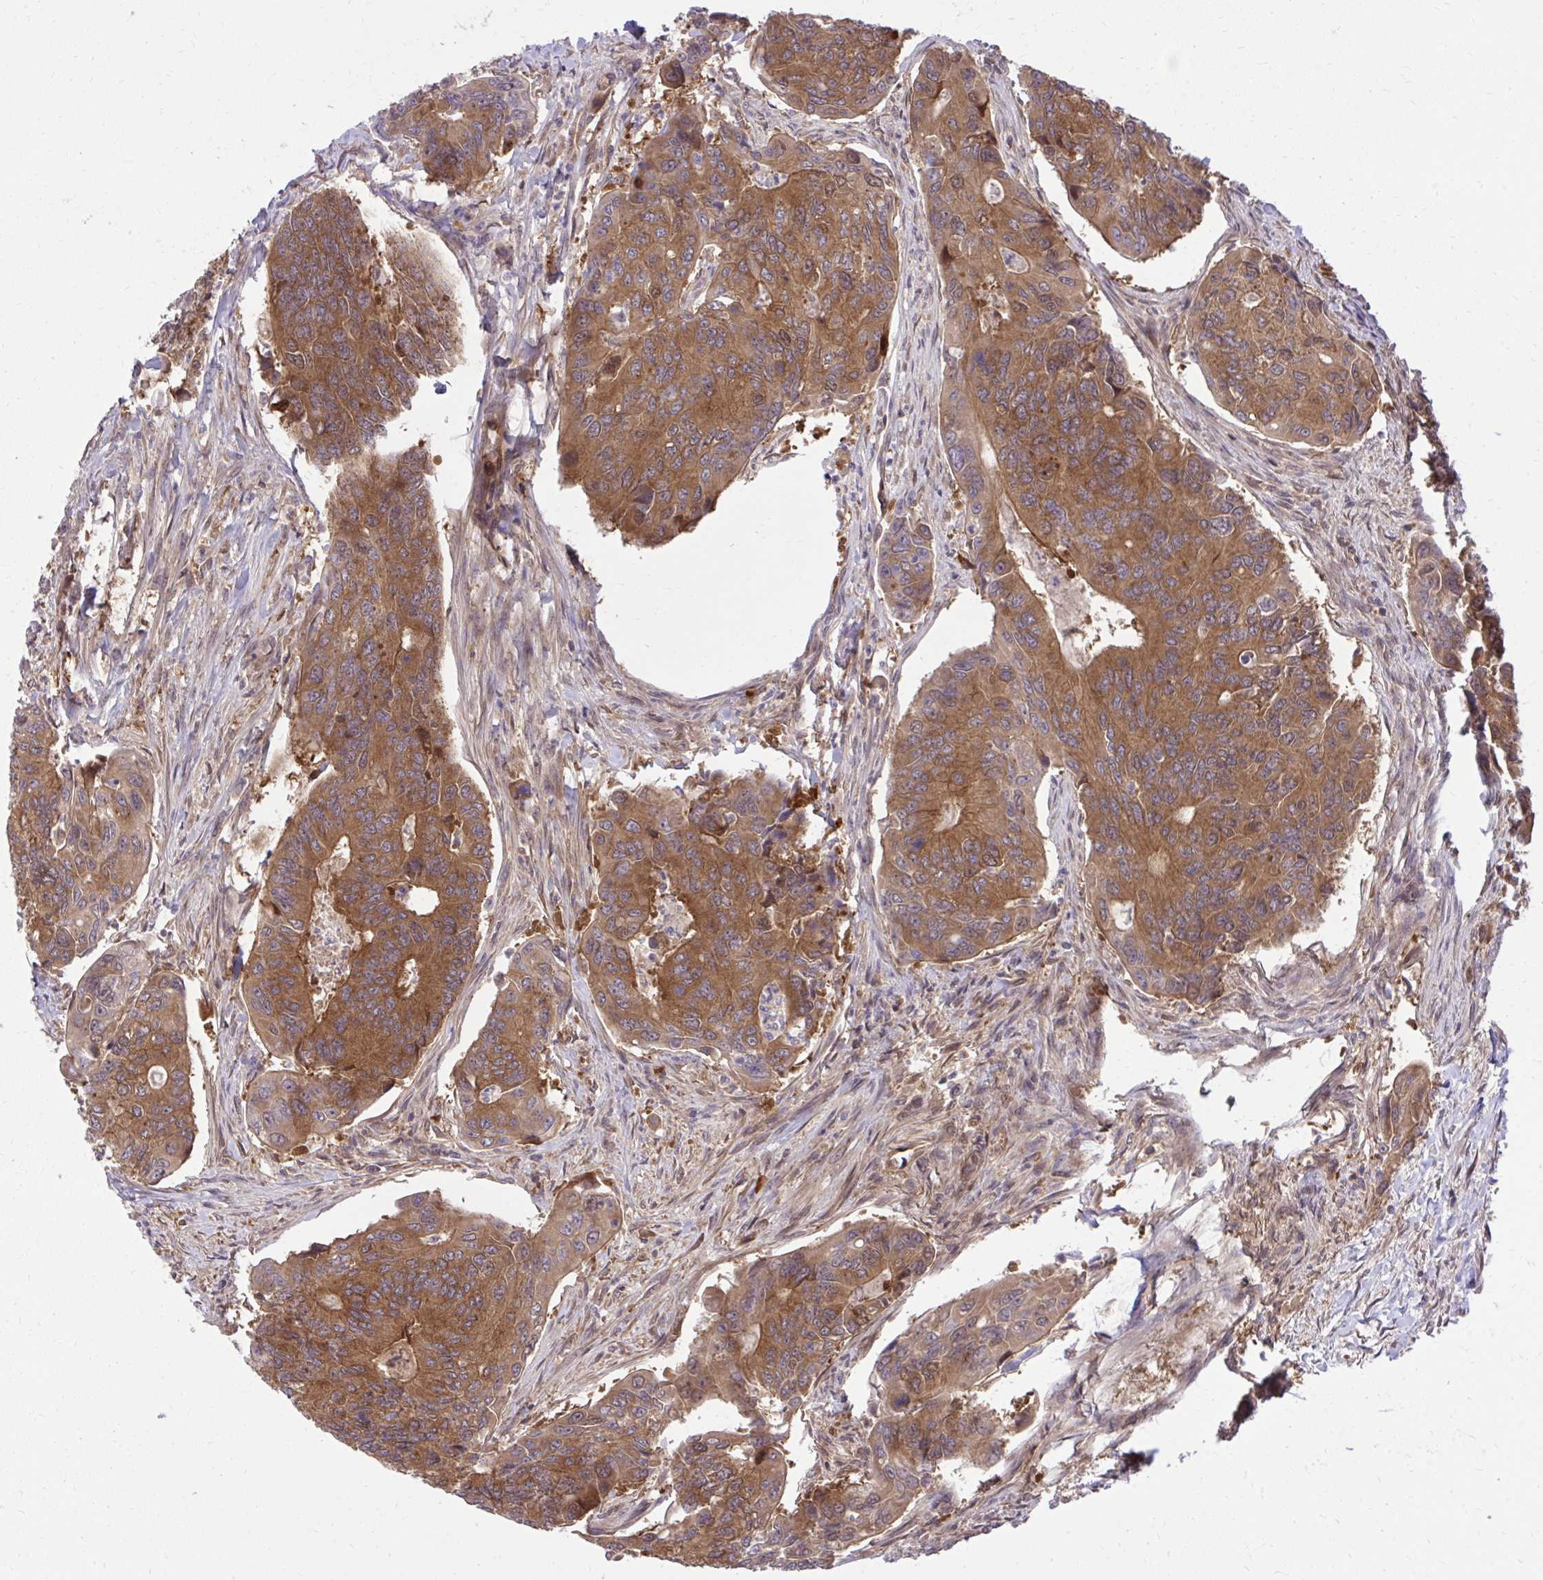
{"staining": {"intensity": "moderate", "quantity": ">75%", "location": "cytoplasmic/membranous"}, "tissue": "colorectal cancer", "cell_type": "Tumor cells", "image_type": "cancer", "snomed": [{"axis": "morphology", "description": "Adenocarcinoma, NOS"}, {"axis": "topography", "description": "Colon"}], "caption": "IHC (DAB) staining of human colorectal adenocarcinoma shows moderate cytoplasmic/membranous protein expression in approximately >75% of tumor cells. (IHC, brightfield microscopy, high magnification).", "gene": "PPP5C", "patient": {"sex": "female", "age": 67}}